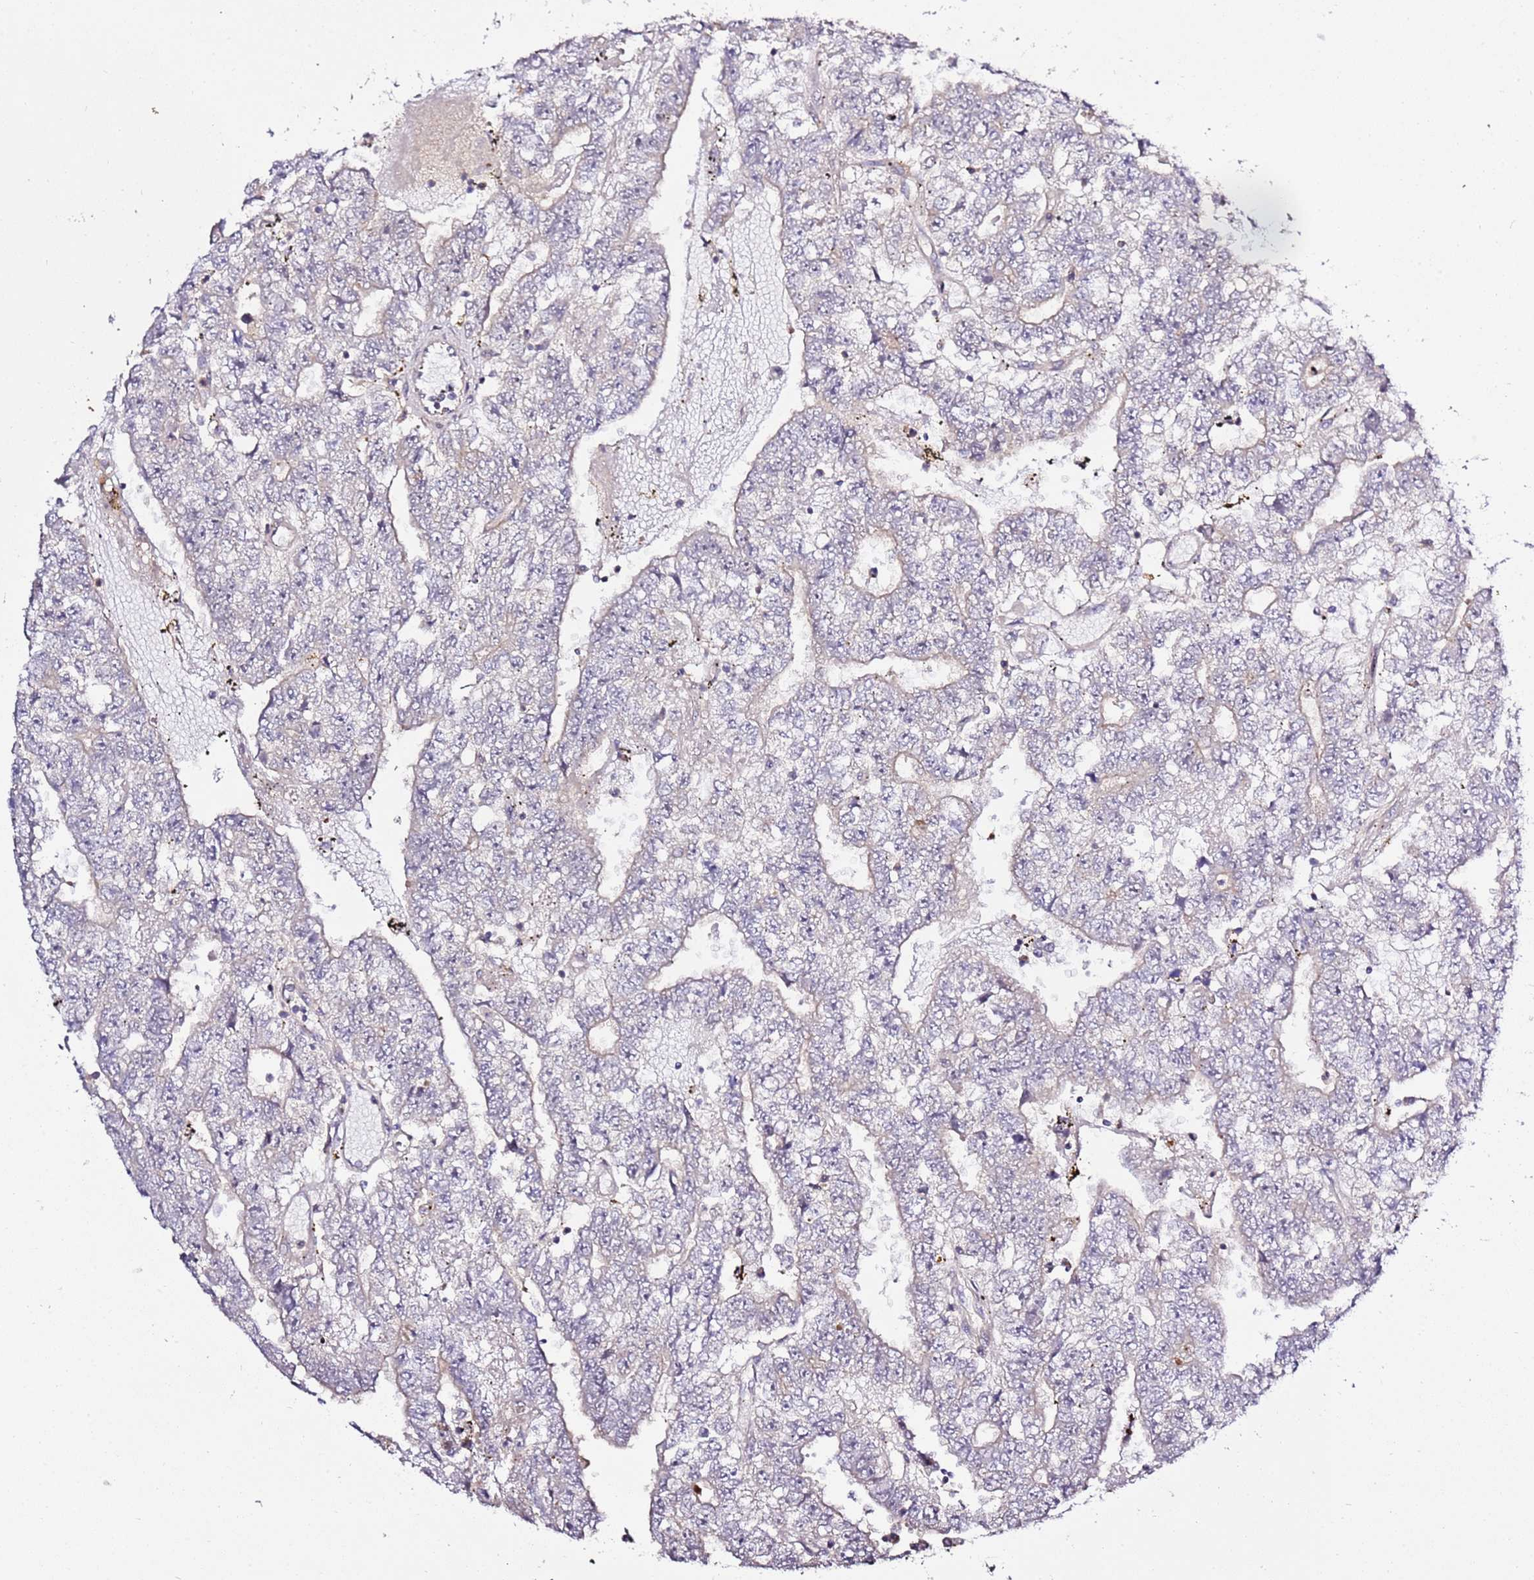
{"staining": {"intensity": "negative", "quantity": "none", "location": "none"}, "tissue": "testis cancer", "cell_type": "Tumor cells", "image_type": "cancer", "snomed": [{"axis": "morphology", "description": "Carcinoma, Embryonal, NOS"}, {"axis": "topography", "description": "Testis"}], "caption": "Histopathology image shows no protein staining in tumor cells of embryonal carcinoma (testis) tissue. (DAB immunohistochemistry (IHC) visualized using brightfield microscopy, high magnification).", "gene": "PVRIG", "patient": {"sex": "male", "age": 25}}